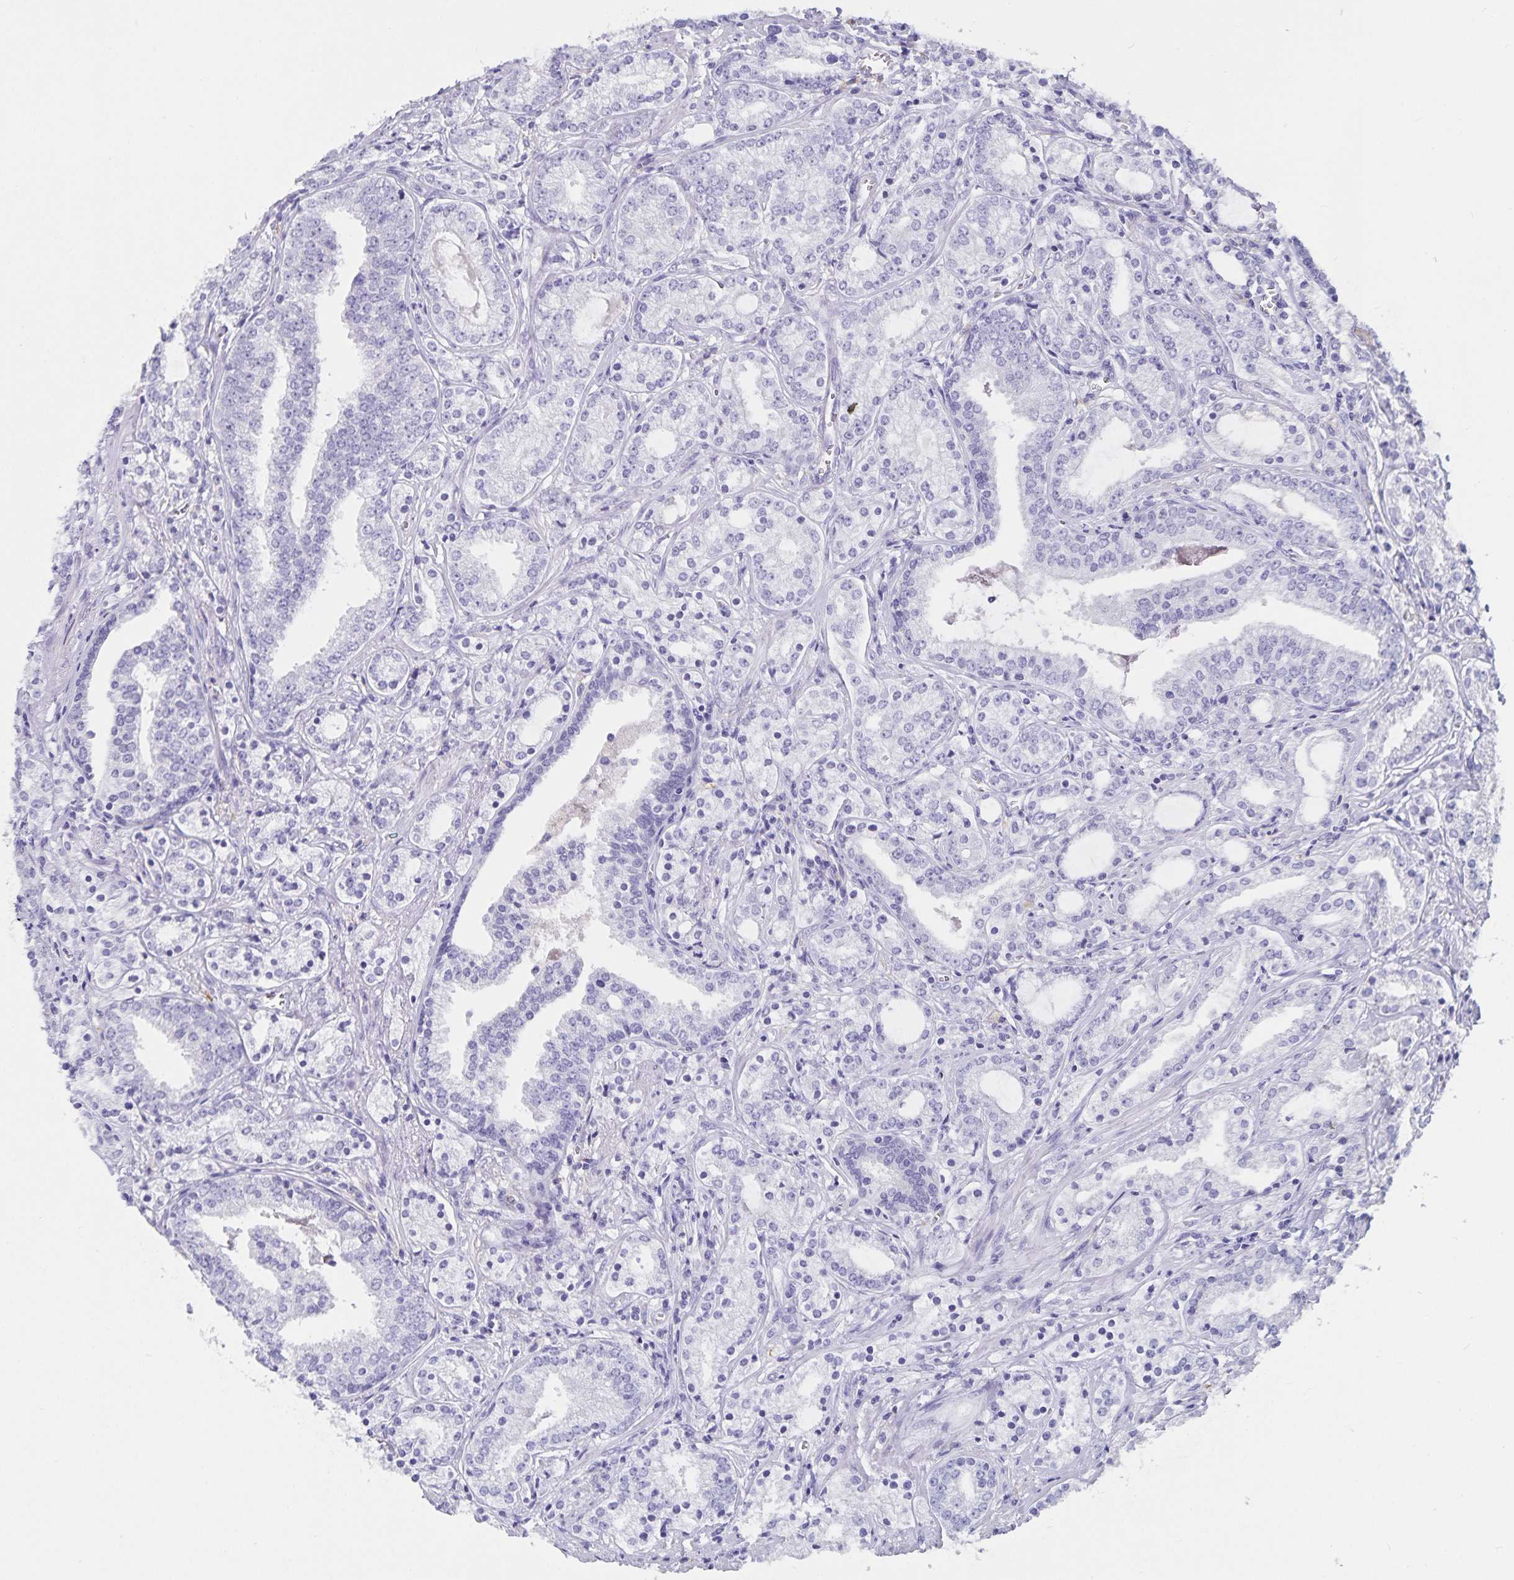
{"staining": {"intensity": "negative", "quantity": "none", "location": "none"}, "tissue": "prostate cancer", "cell_type": "Tumor cells", "image_type": "cancer", "snomed": [{"axis": "morphology", "description": "Adenocarcinoma, Medium grade"}, {"axis": "topography", "description": "Prostate"}], "caption": "Protein analysis of prostate adenocarcinoma (medium-grade) demonstrates no significant expression in tumor cells.", "gene": "PLAC1", "patient": {"sex": "male", "age": 57}}